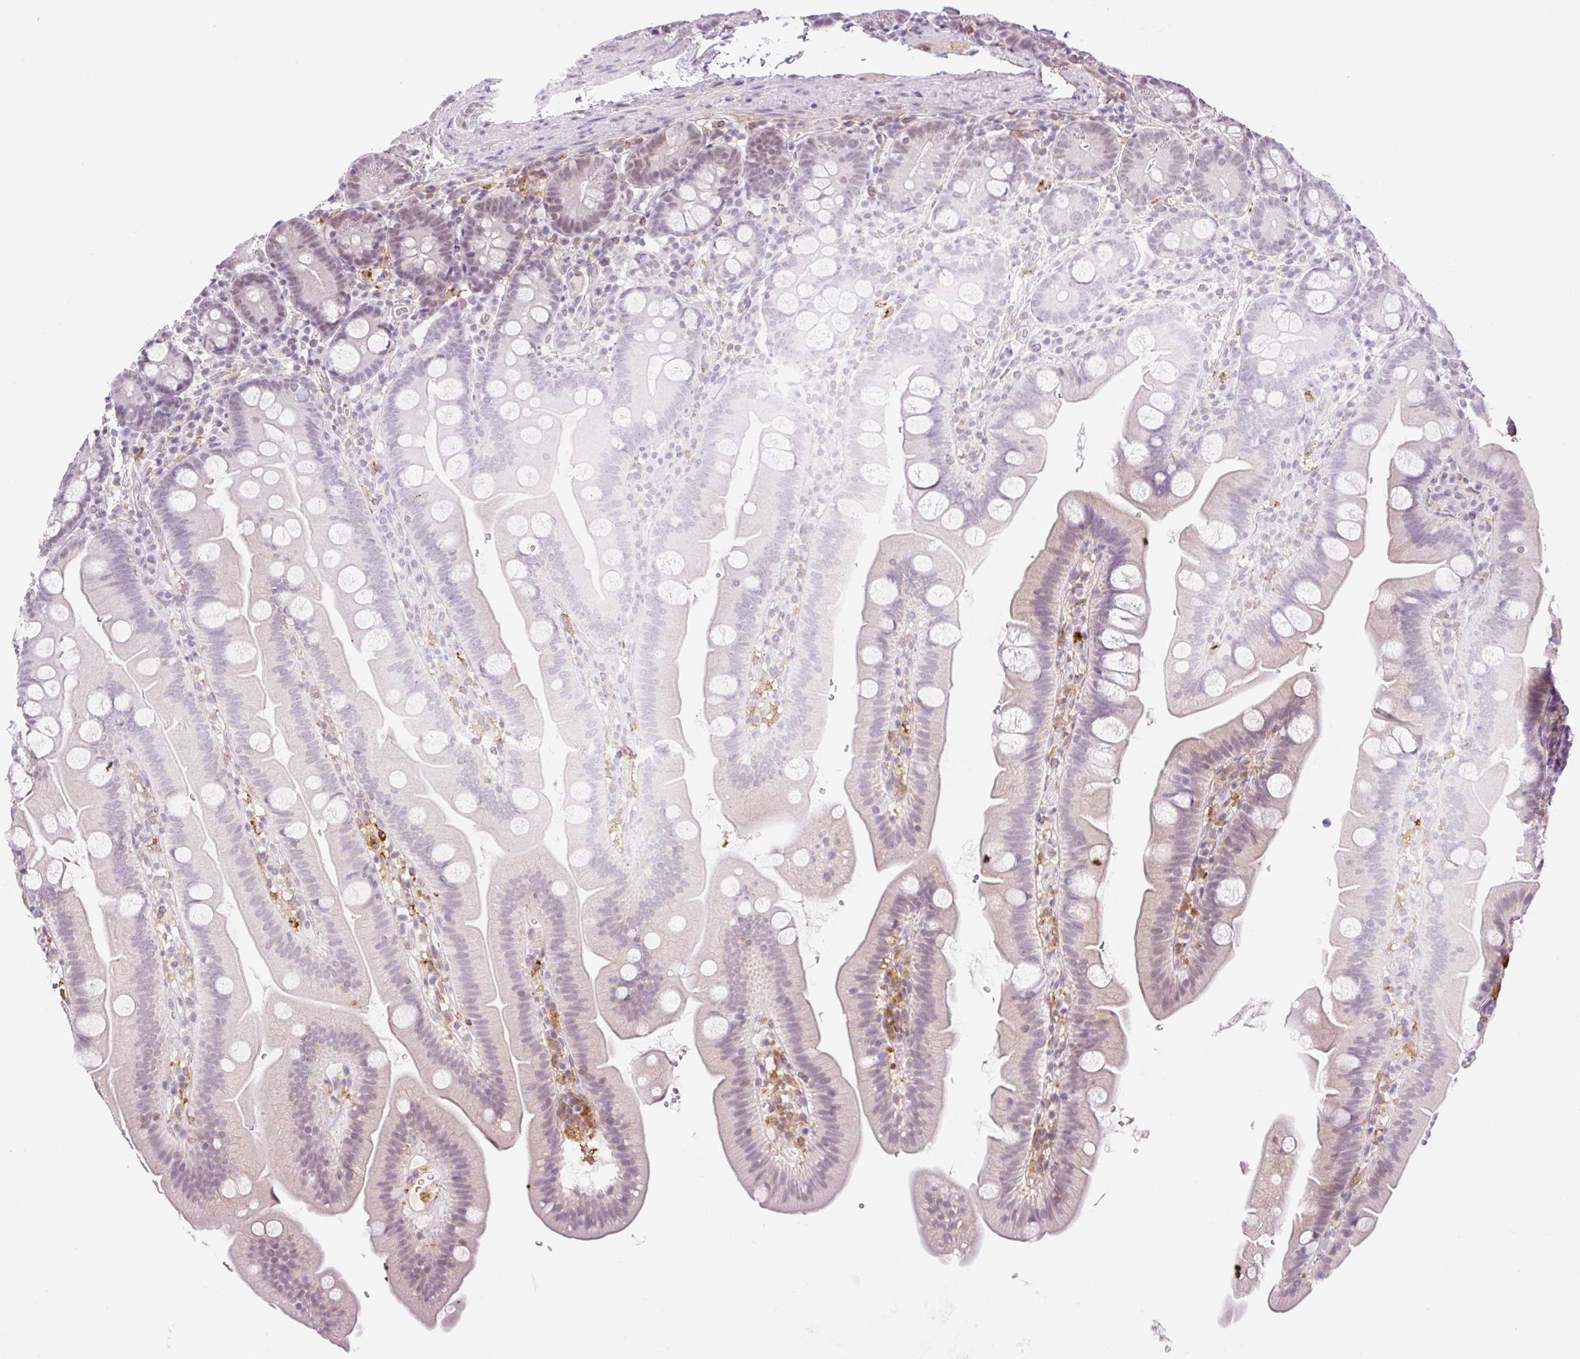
{"staining": {"intensity": "weak", "quantity": "25%-75%", "location": "nuclear"}, "tissue": "small intestine", "cell_type": "Glandular cells", "image_type": "normal", "snomed": [{"axis": "morphology", "description": "Normal tissue, NOS"}, {"axis": "topography", "description": "Small intestine"}], "caption": "This histopathology image exhibits IHC staining of normal human small intestine, with low weak nuclear expression in approximately 25%-75% of glandular cells.", "gene": "PALM3", "patient": {"sex": "female", "age": 68}}